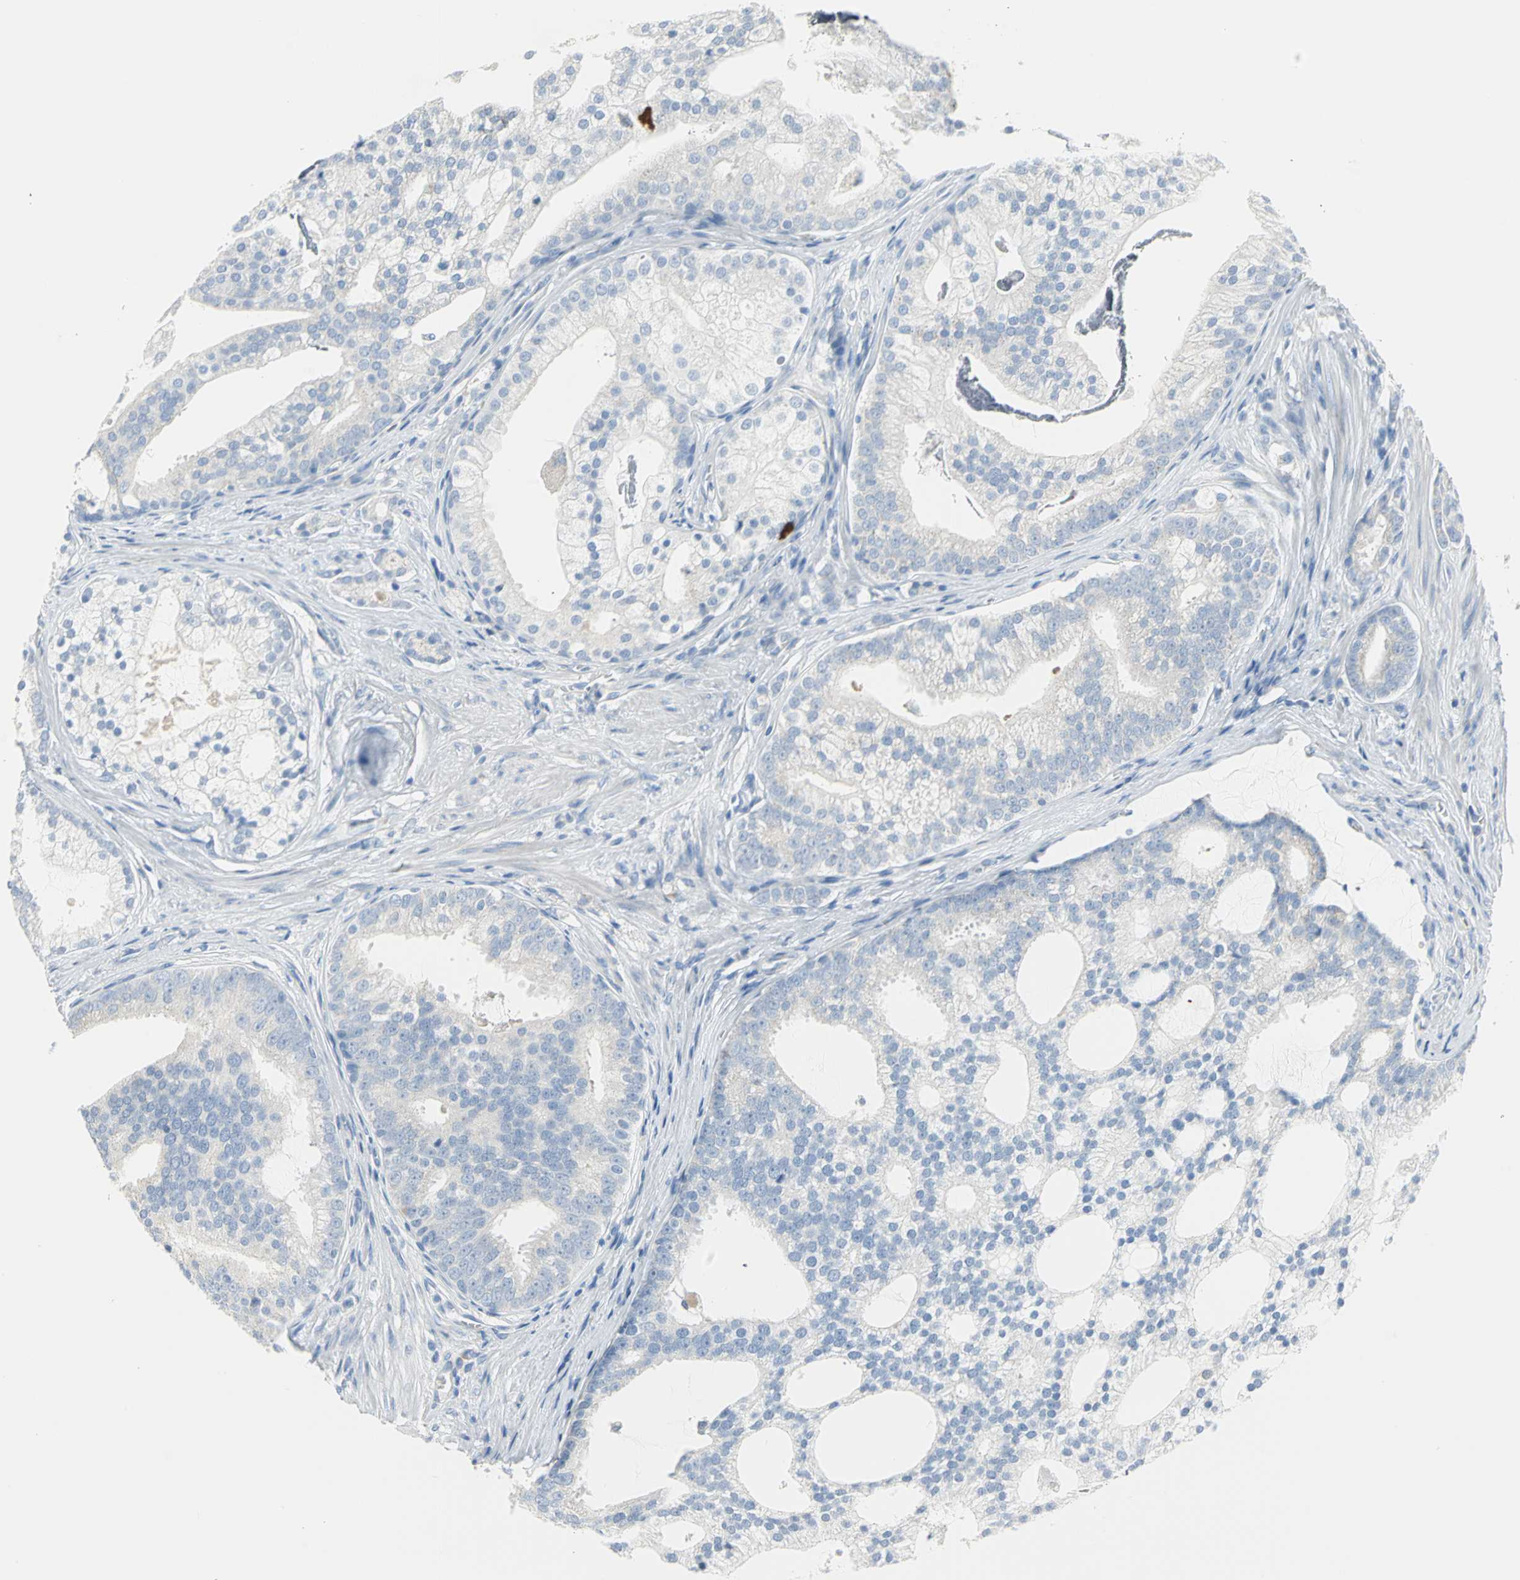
{"staining": {"intensity": "weak", "quantity": "25%-75%", "location": "cytoplasmic/membranous"}, "tissue": "prostate cancer", "cell_type": "Tumor cells", "image_type": "cancer", "snomed": [{"axis": "morphology", "description": "Adenocarcinoma, Low grade"}, {"axis": "topography", "description": "Prostate"}], "caption": "Low-grade adenocarcinoma (prostate) tissue shows weak cytoplasmic/membranous expression in approximately 25%-75% of tumor cells The staining is performed using DAB (3,3'-diaminobenzidine) brown chromogen to label protein expression. The nuclei are counter-stained blue using hematoxylin.", "gene": "ALOX15", "patient": {"sex": "male", "age": 58}}